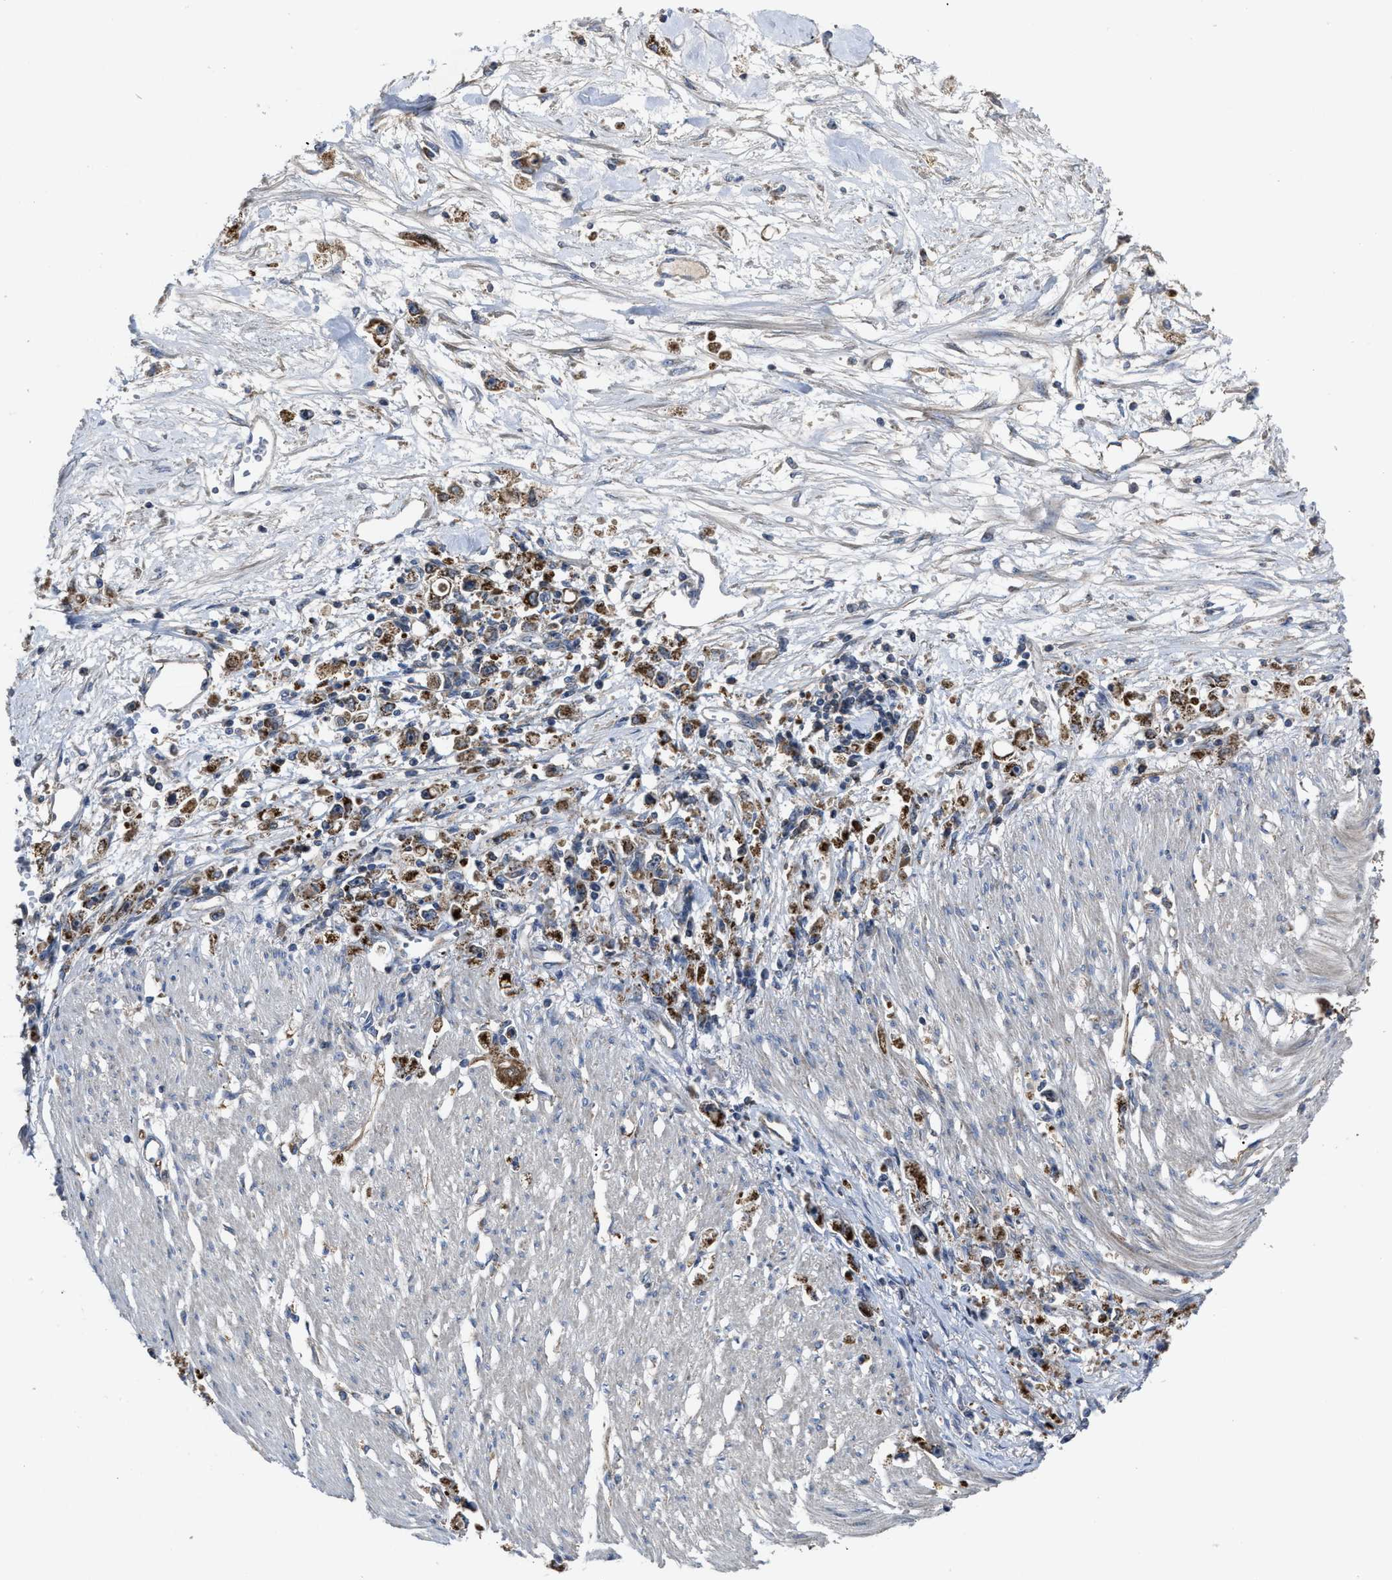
{"staining": {"intensity": "moderate", "quantity": ">75%", "location": "cytoplasmic/membranous"}, "tissue": "stomach cancer", "cell_type": "Tumor cells", "image_type": "cancer", "snomed": [{"axis": "morphology", "description": "Adenocarcinoma, NOS"}, {"axis": "topography", "description": "Stomach"}], "caption": "Immunohistochemical staining of human adenocarcinoma (stomach) demonstrates medium levels of moderate cytoplasmic/membranous protein positivity in approximately >75% of tumor cells. (DAB (3,3'-diaminobenzidine) = brown stain, brightfield microscopy at high magnification).", "gene": "PASK", "patient": {"sex": "female", "age": 59}}